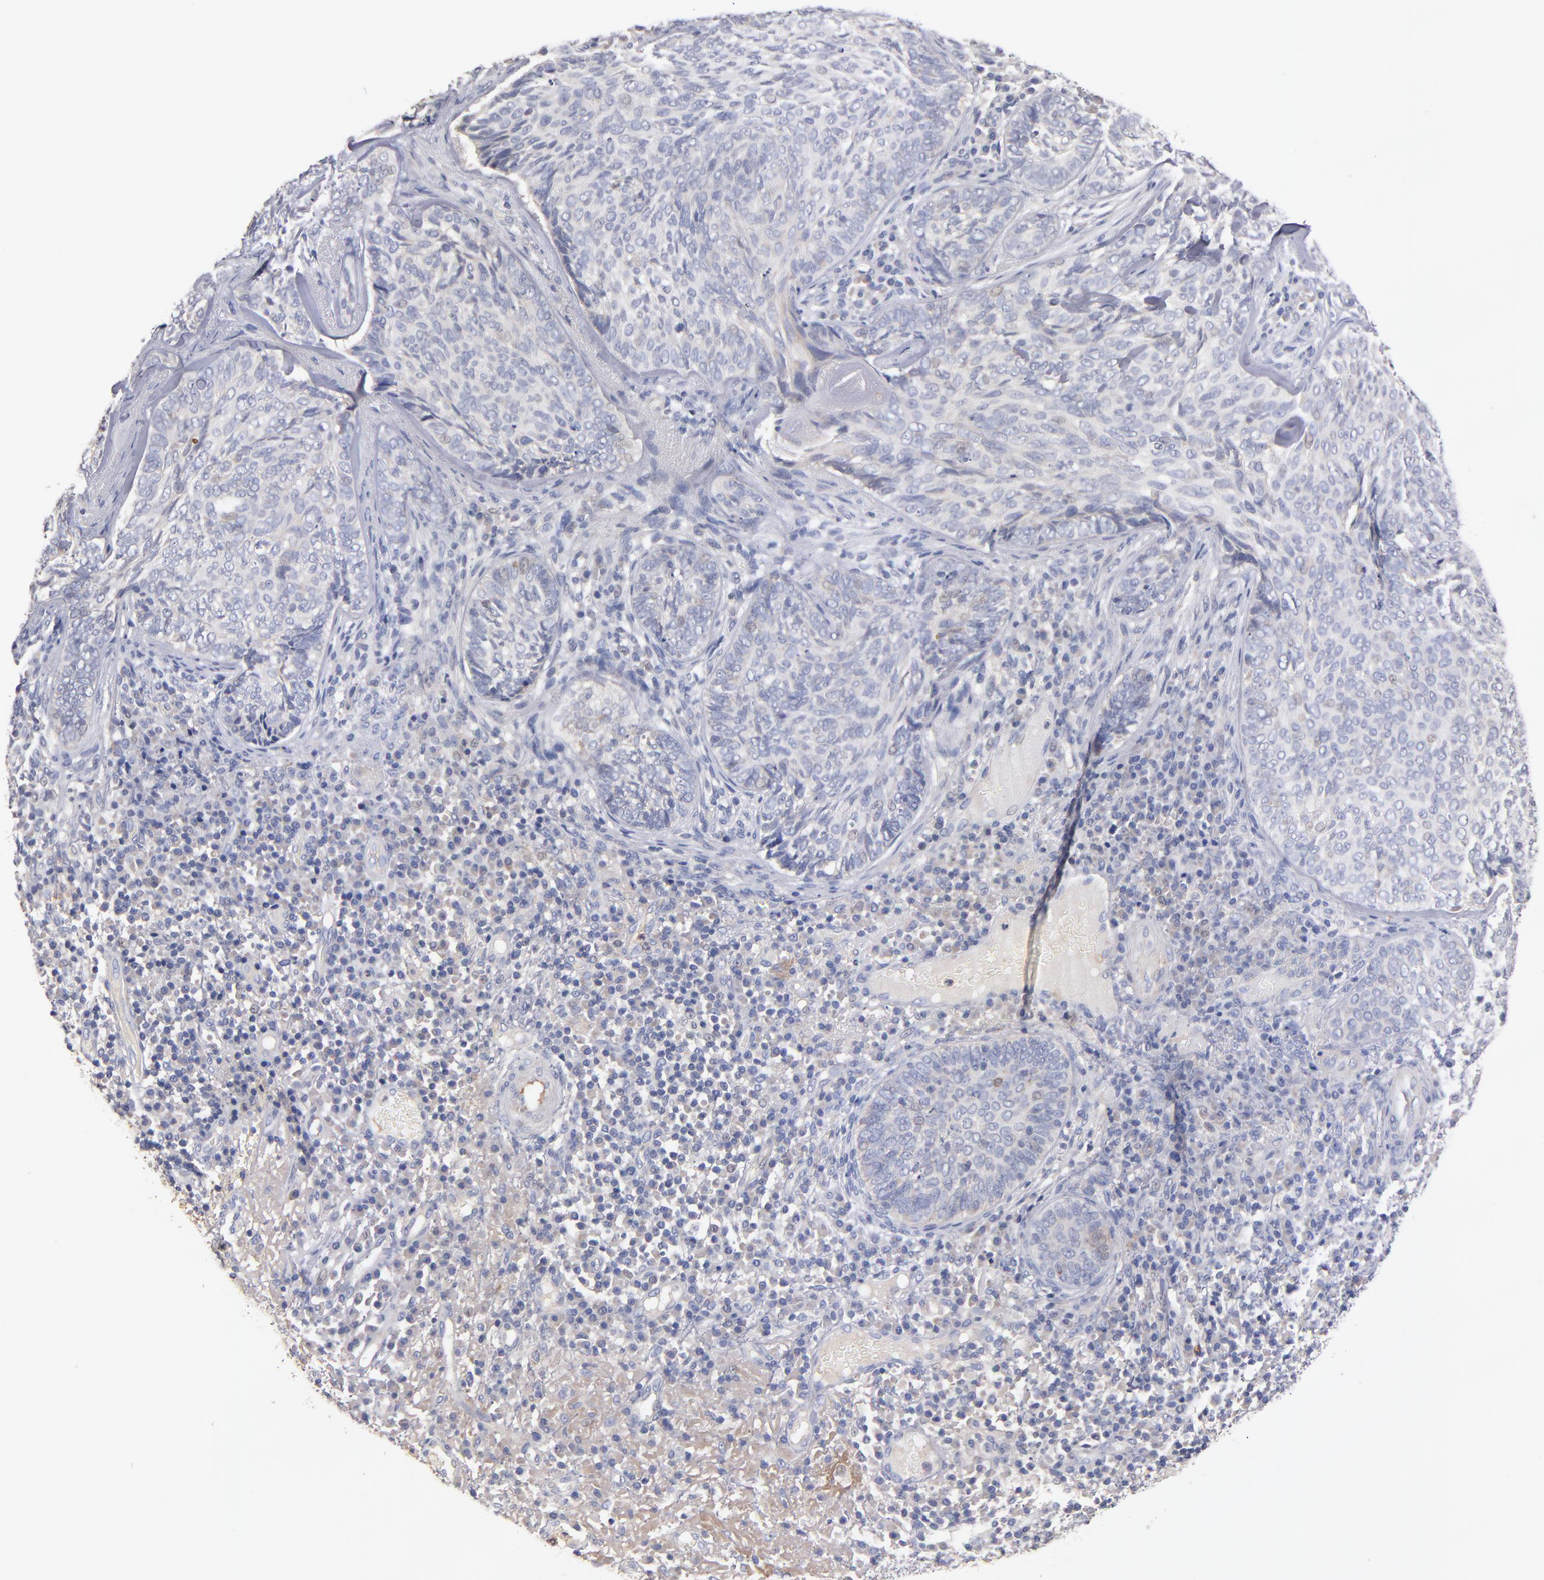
{"staining": {"intensity": "weak", "quantity": "<25%", "location": "cytoplasmic/membranous"}, "tissue": "skin cancer", "cell_type": "Tumor cells", "image_type": "cancer", "snomed": [{"axis": "morphology", "description": "Basal cell carcinoma"}, {"axis": "topography", "description": "Skin"}], "caption": "High magnification brightfield microscopy of basal cell carcinoma (skin) stained with DAB (3,3'-diaminobenzidine) (brown) and counterstained with hematoxylin (blue): tumor cells show no significant expression.", "gene": "DACT1", "patient": {"sex": "male", "age": 72}}